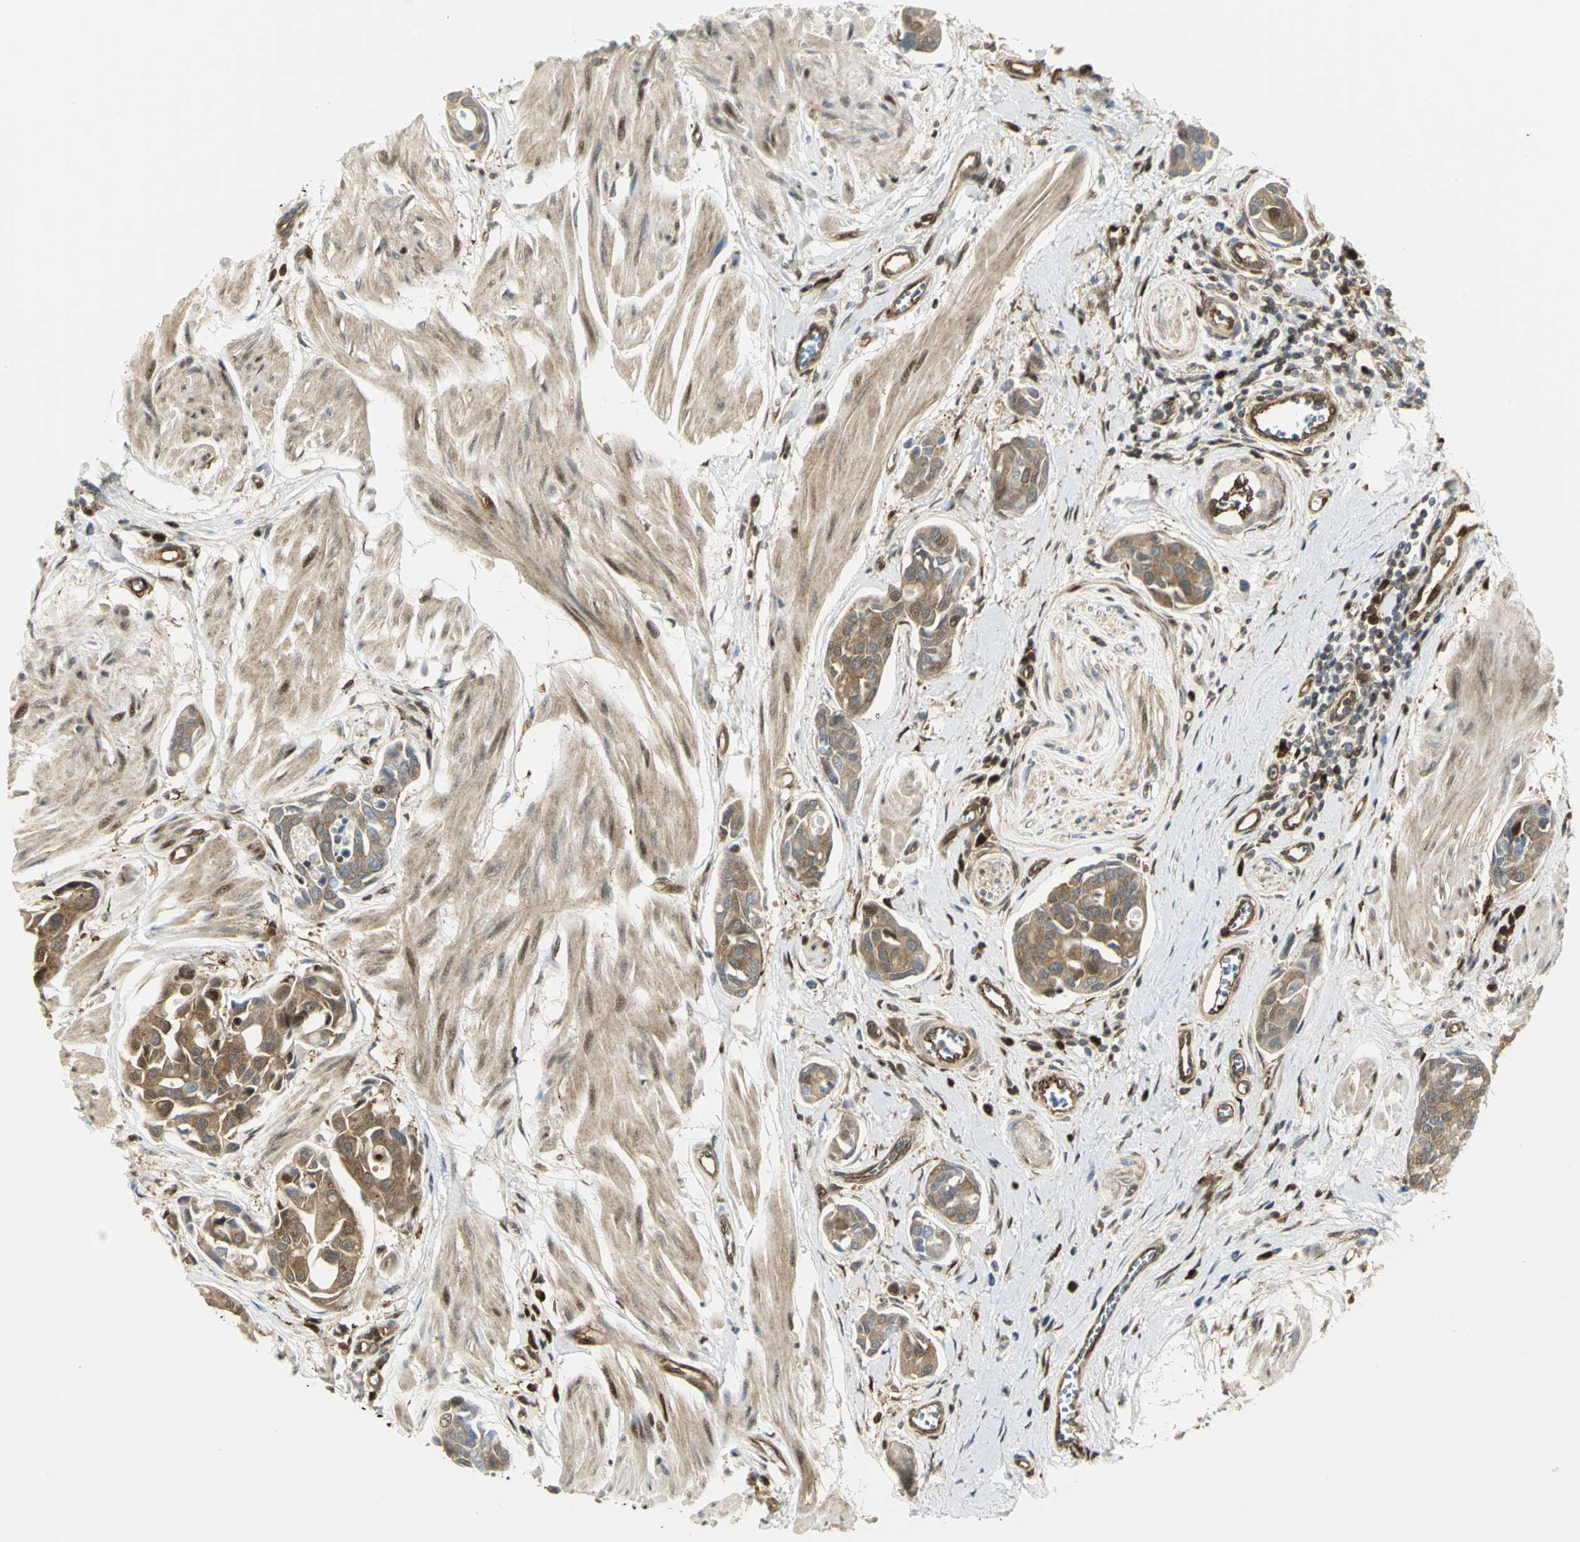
{"staining": {"intensity": "moderate", "quantity": ">75%", "location": "cytoplasmic/membranous"}, "tissue": "urothelial cancer", "cell_type": "Tumor cells", "image_type": "cancer", "snomed": [{"axis": "morphology", "description": "Urothelial carcinoma, High grade"}, {"axis": "topography", "description": "Urinary bladder"}], "caption": "An immunohistochemistry (IHC) photomicrograph of tumor tissue is shown. Protein staining in brown labels moderate cytoplasmic/membranous positivity in urothelial carcinoma (high-grade) within tumor cells.", "gene": "EEA1", "patient": {"sex": "male", "age": 78}}